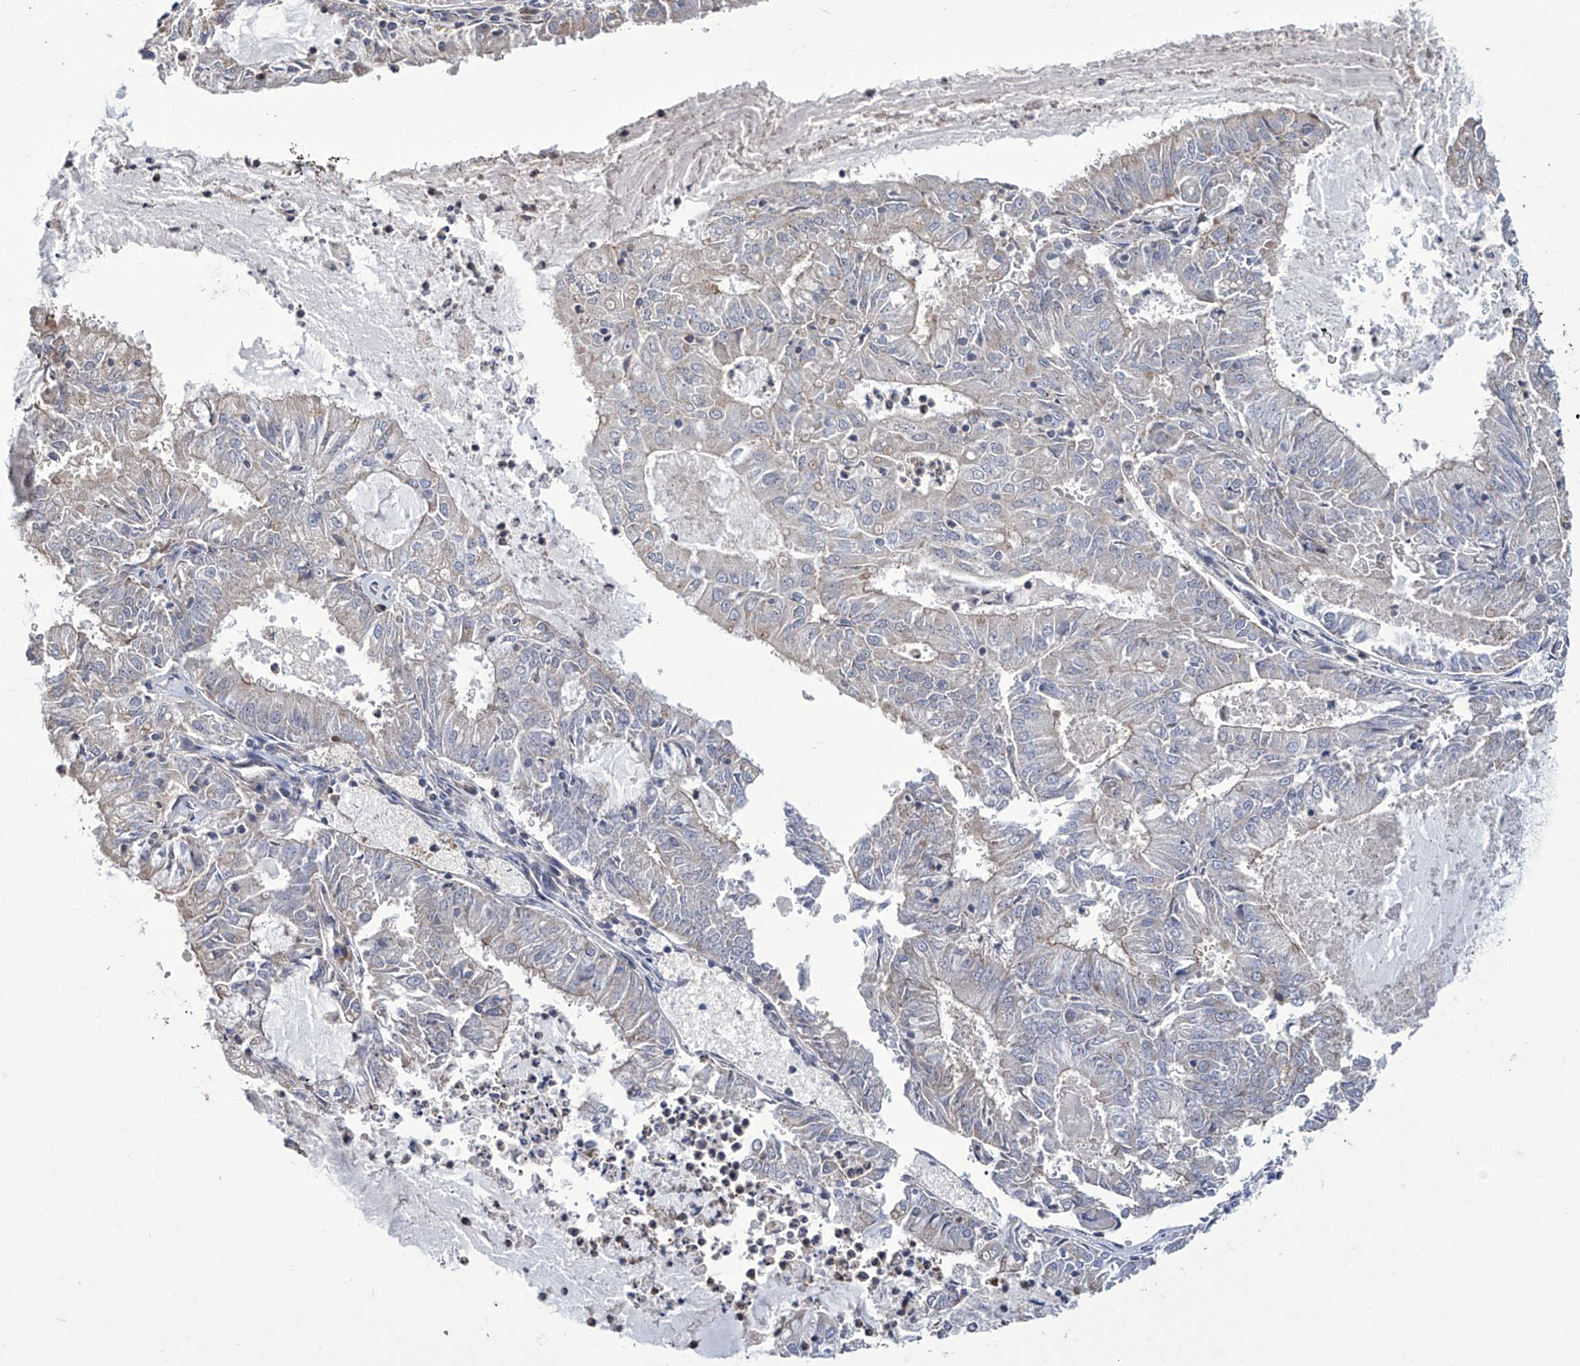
{"staining": {"intensity": "negative", "quantity": "none", "location": "none"}, "tissue": "endometrial cancer", "cell_type": "Tumor cells", "image_type": "cancer", "snomed": [{"axis": "morphology", "description": "Adenocarcinoma, NOS"}, {"axis": "topography", "description": "Endometrium"}], "caption": "Tumor cells are negative for protein expression in human endometrial cancer (adenocarcinoma).", "gene": "TRIM60", "patient": {"sex": "female", "age": 57}}